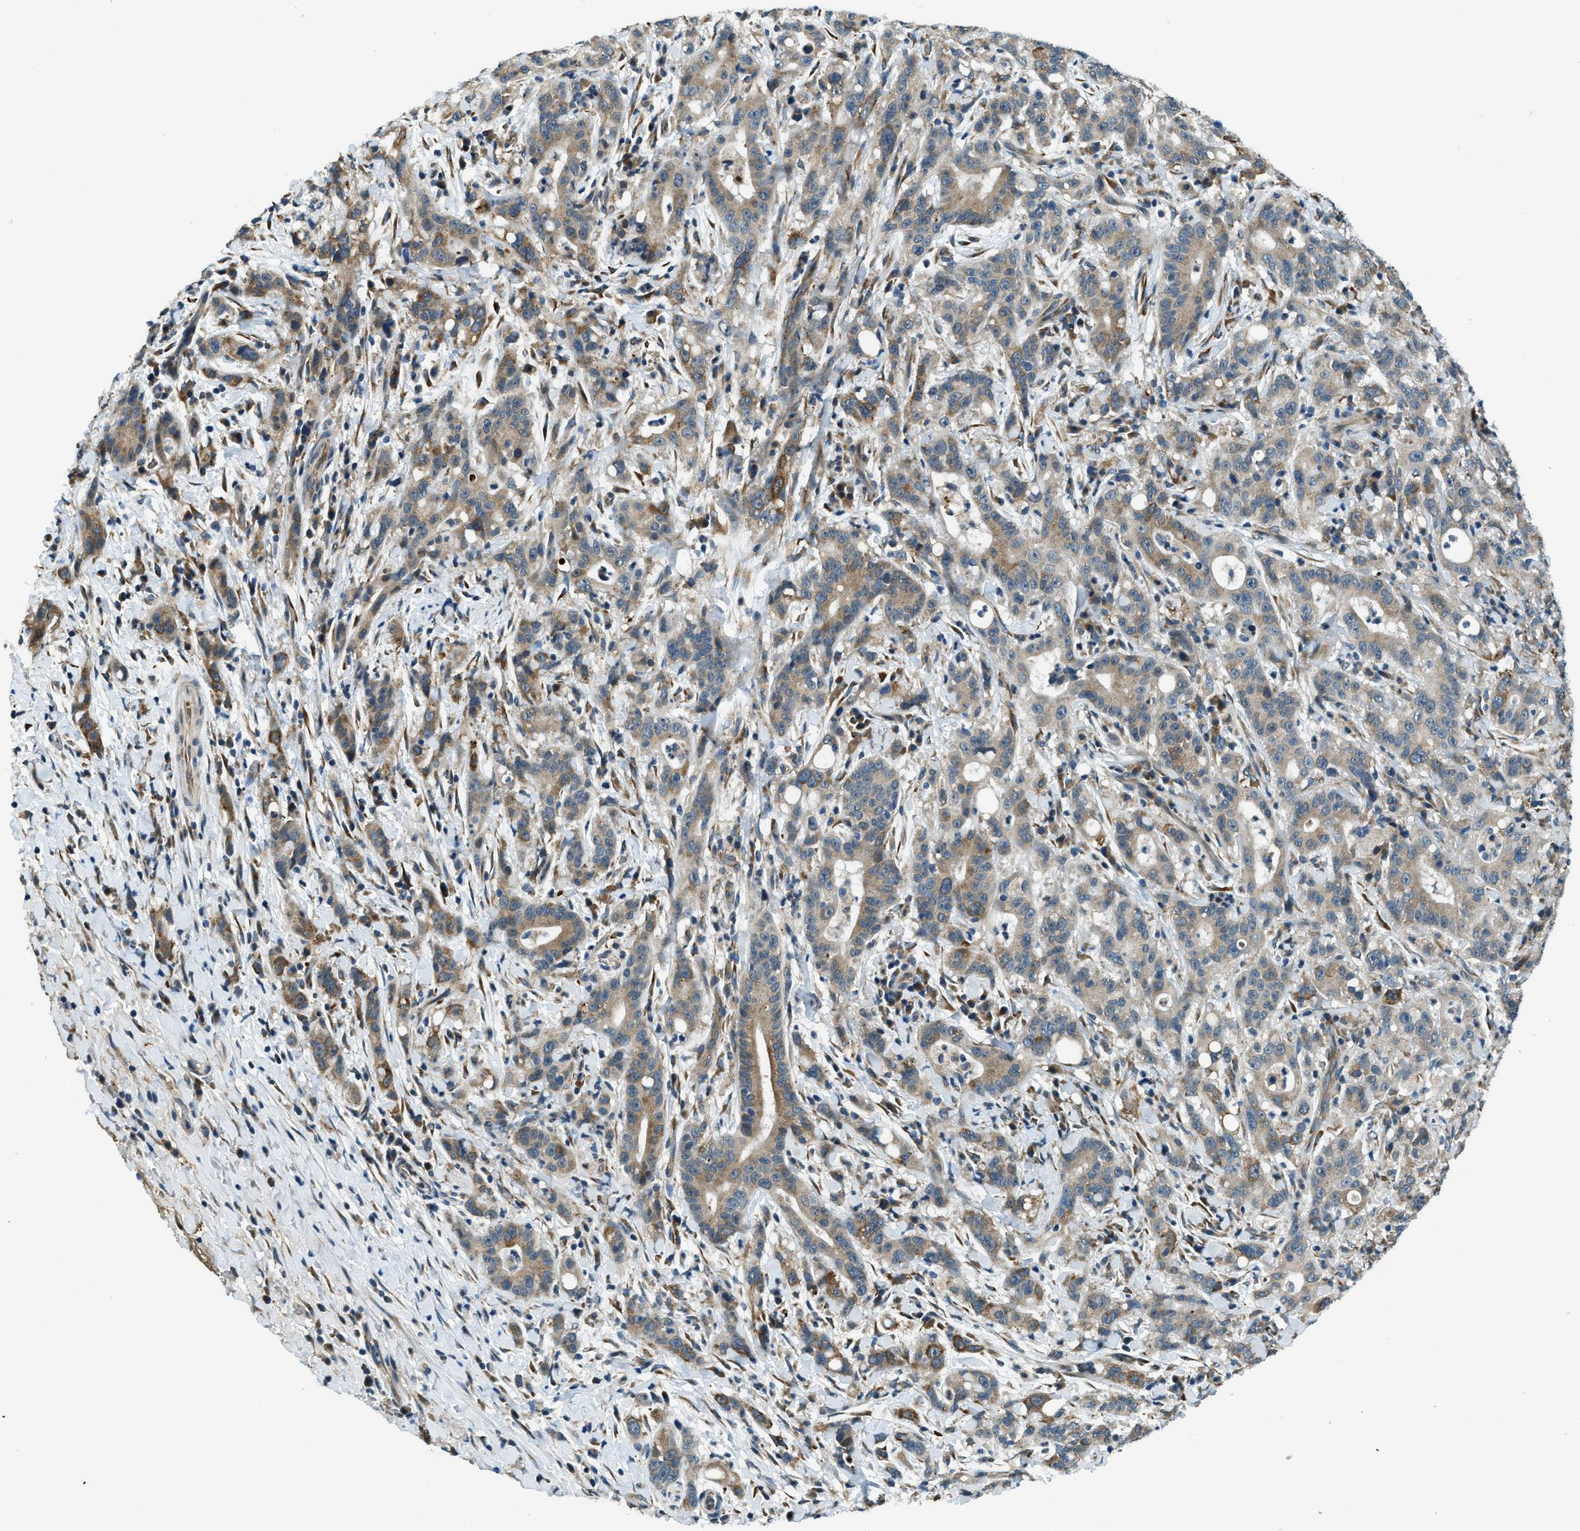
{"staining": {"intensity": "weak", "quantity": ">75%", "location": "cytoplasmic/membranous"}, "tissue": "liver cancer", "cell_type": "Tumor cells", "image_type": "cancer", "snomed": [{"axis": "morphology", "description": "Cholangiocarcinoma"}, {"axis": "topography", "description": "Liver"}], "caption": "Immunohistochemical staining of liver cholangiocarcinoma exhibits weak cytoplasmic/membranous protein staining in about >75% of tumor cells.", "gene": "GINM1", "patient": {"sex": "female", "age": 38}}